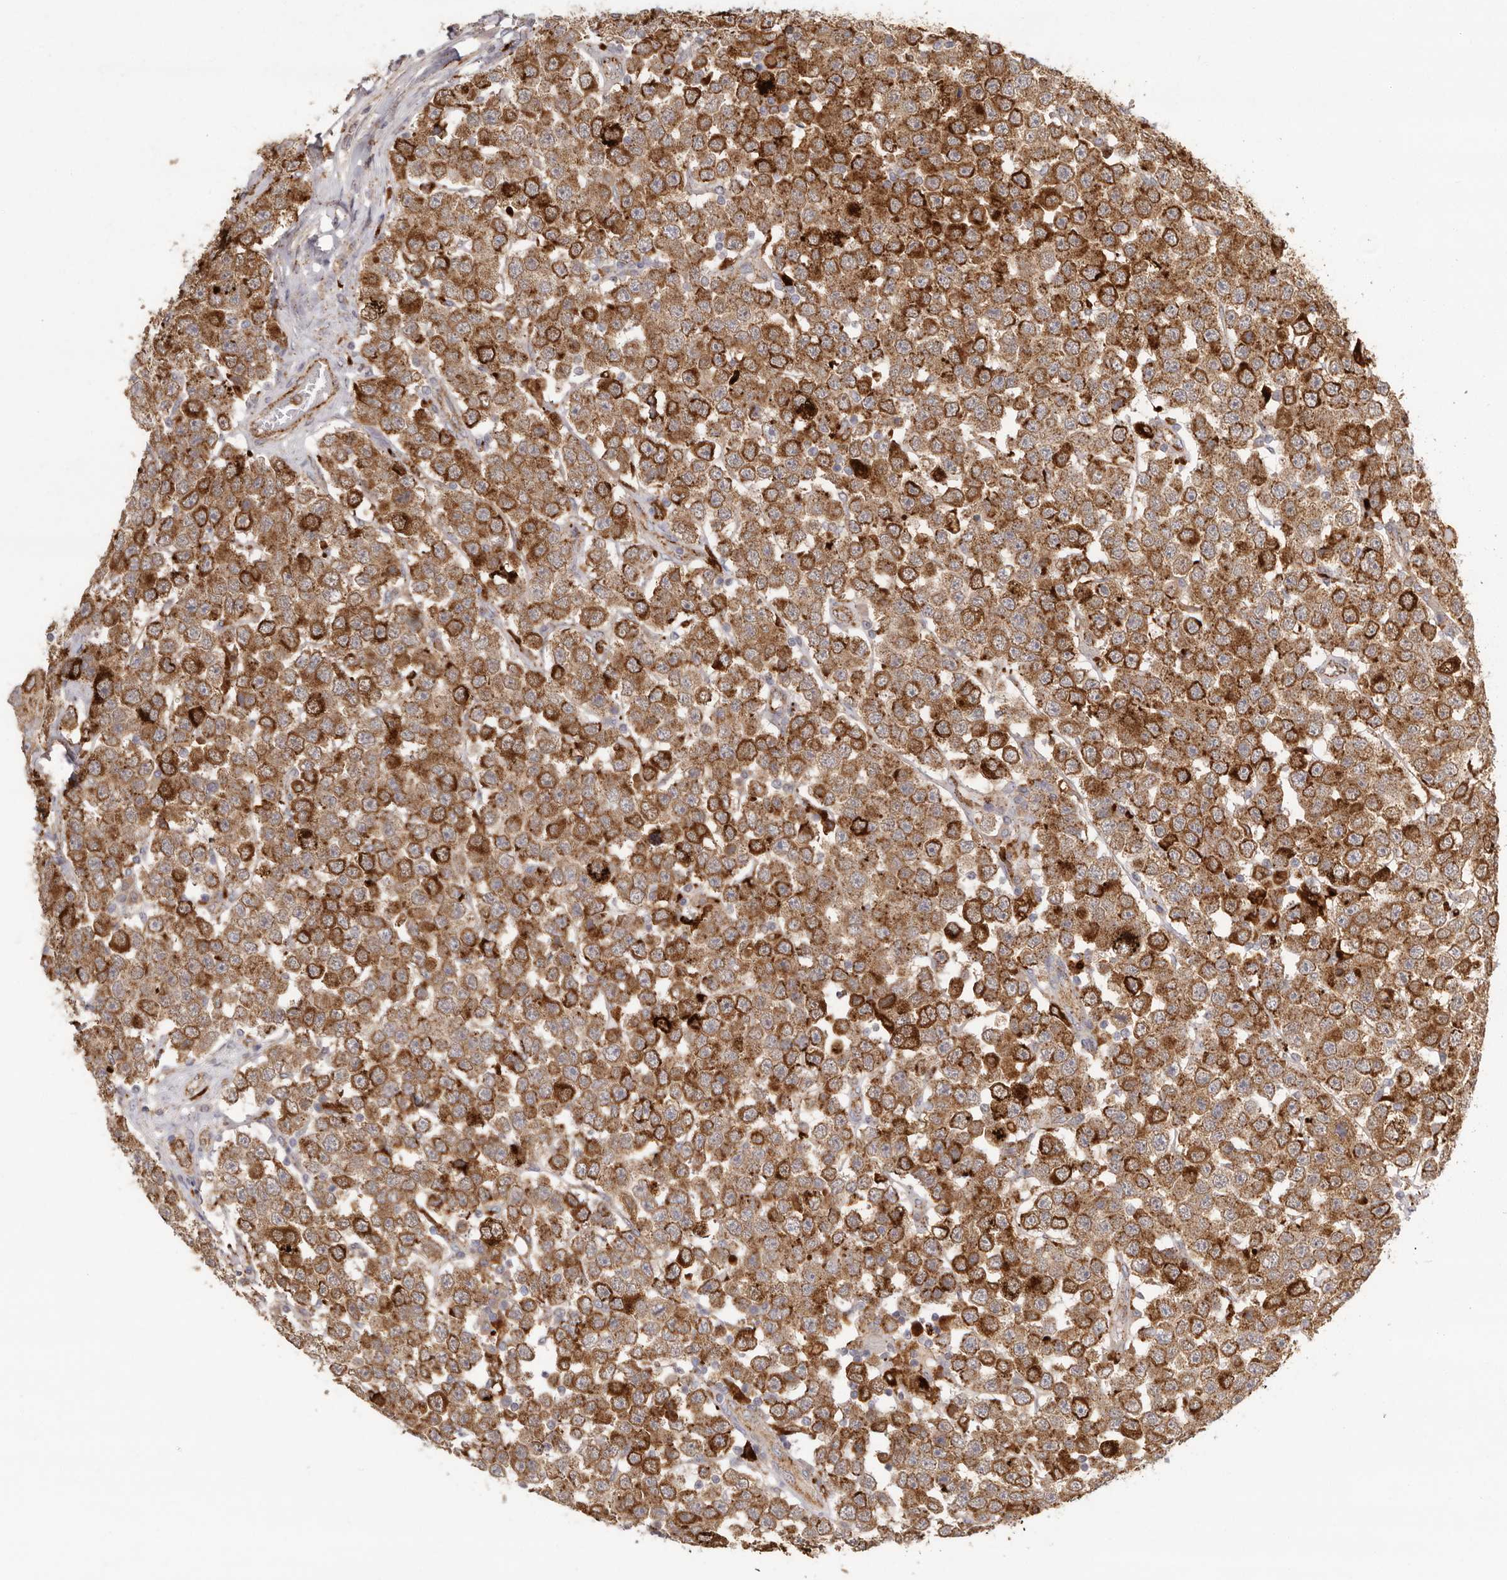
{"staining": {"intensity": "strong", "quantity": ">75%", "location": "cytoplasmic/membranous"}, "tissue": "testis cancer", "cell_type": "Tumor cells", "image_type": "cancer", "snomed": [{"axis": "morphology", "description": "Seminoma, NOS"}, {"axis": "topography", "description": "Testis"}], "caption": "Immunohistochemistry micrograph of human testis cancer (seminoma) stained for a protein (brown), which displays high levels of strong cytoplasmic/membranous staining in approximately >75% of tumor cells.", "gene": "GRN", "patient": {"sex": "male", "age": 28}}